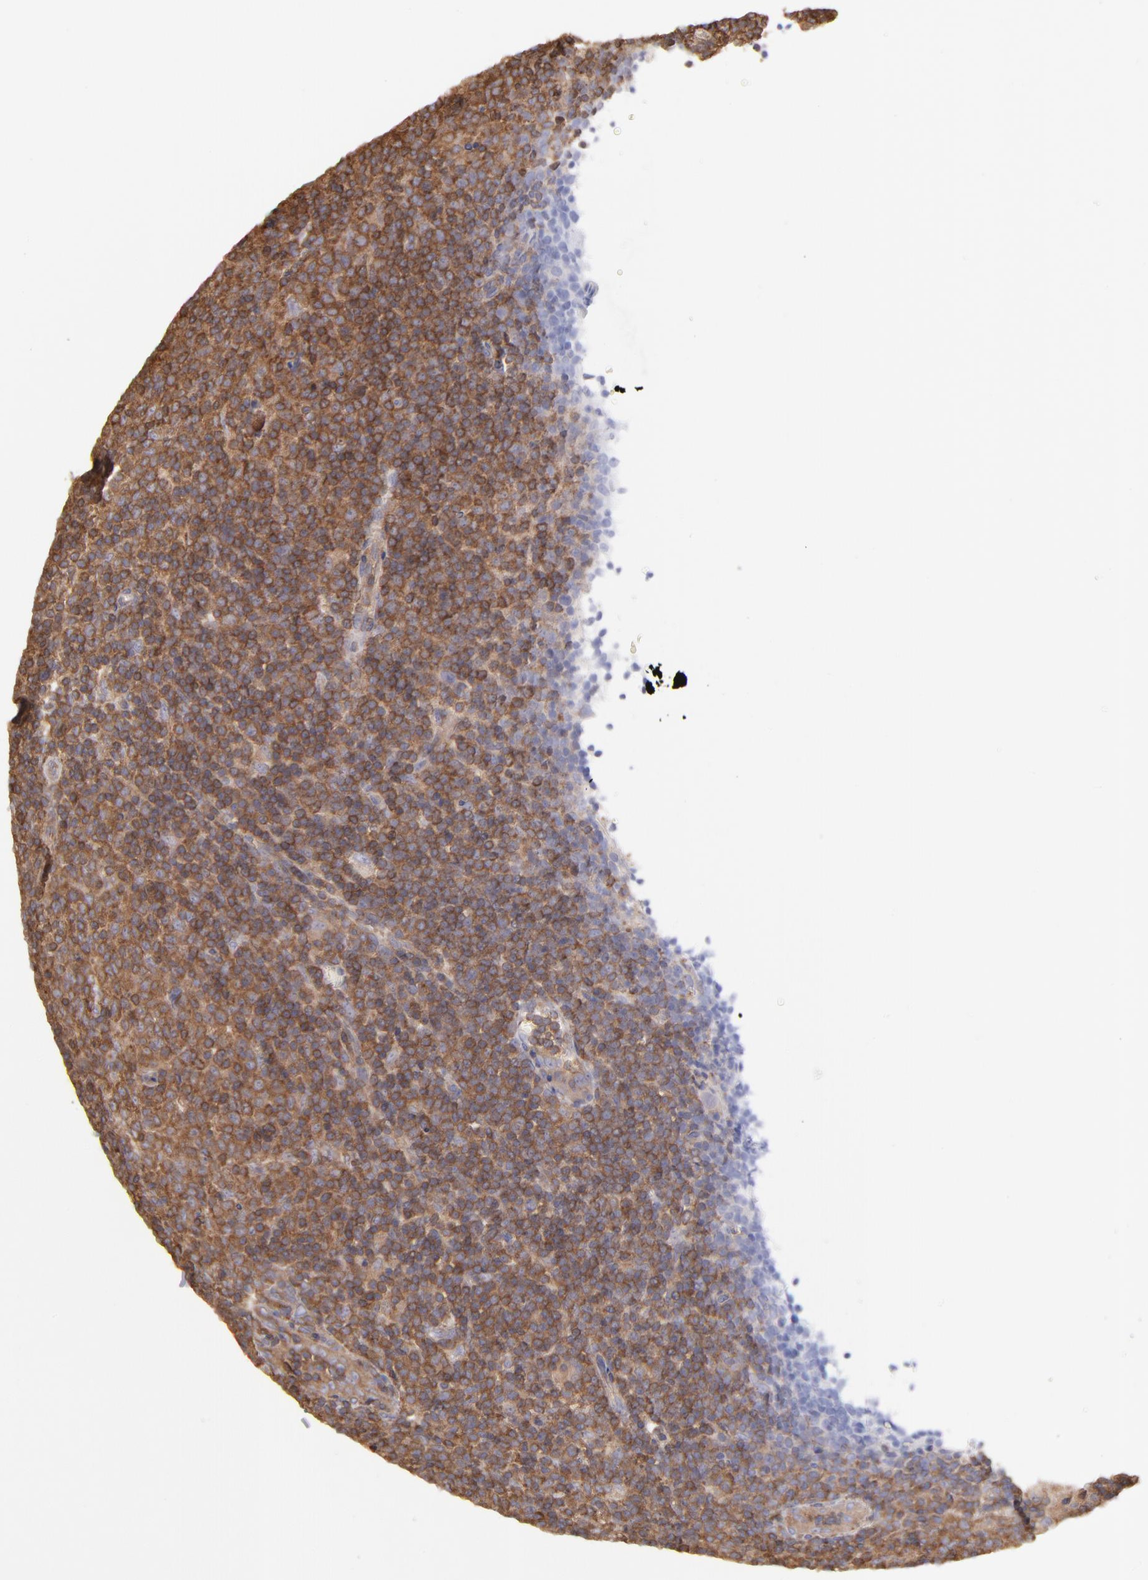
{"staining": {"intensity": "strong", "quantity": ">75%", "location": "cytoplasmic/membranous"}, "tissue": "lymphoma", "cell_type": "Tumor cells", "image_type": "cancer", "snomed": [{"axis": "morphology", "description": "Malignant lymphoma, non-Hodgkin's type, Low grade"}, {"axis": "topography", "description": "Lymph node"}], "caption": "The image shows immunohistochemical staining of lymphoma. There is strong cytoplasmic/membranous expression is seen in approximately >75% of tumor cells.", "gene": "MAP2K2", "patient": {"sex": "male", "age": 70}}